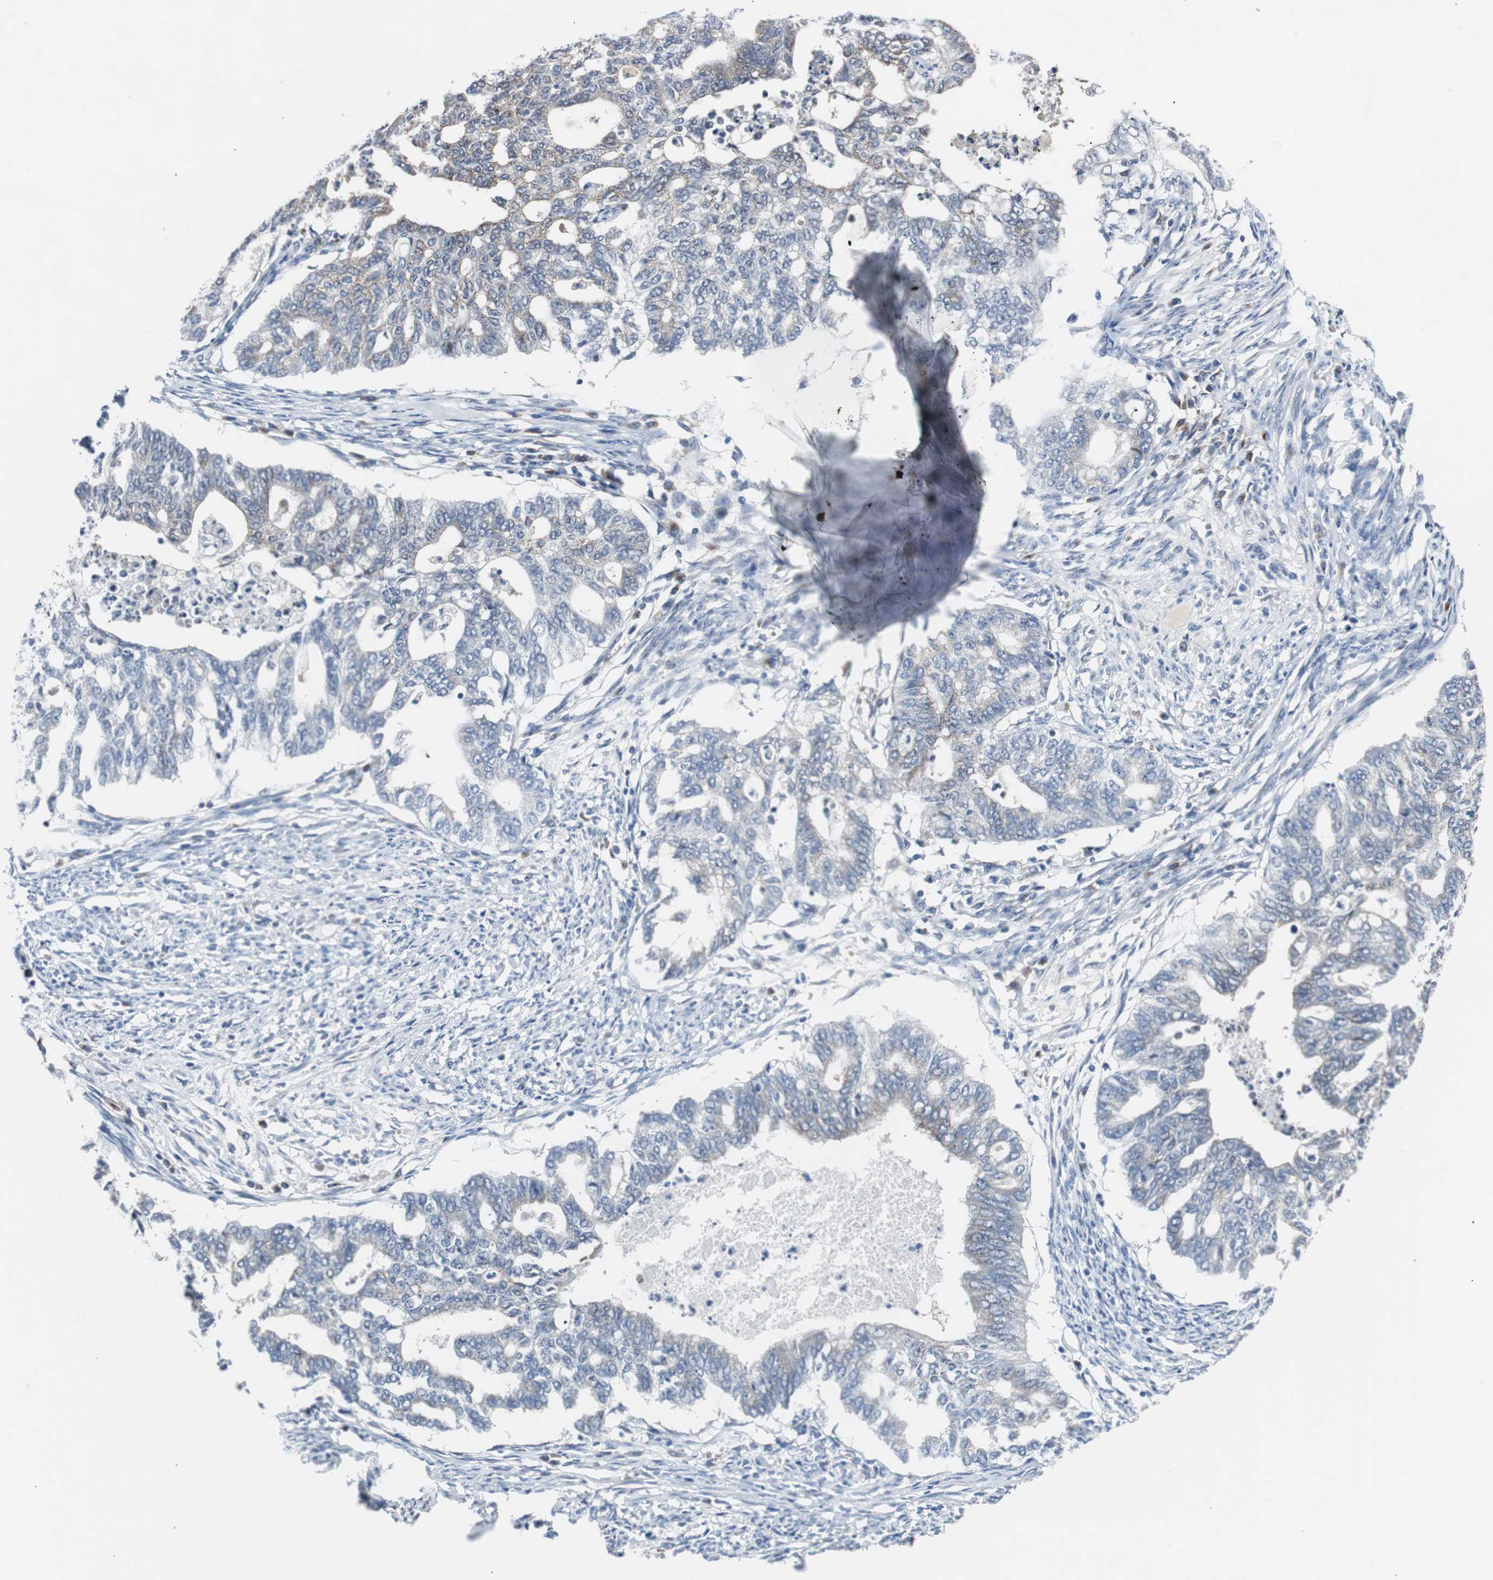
{"staining": {"intensity": "weak", "quantity": "<25%", "location": "cytoplasmic/membranous"}, "tissue": "endometrial cancer", "cell_type": "Tumor cells", "image_type": "cancer", "snomed": [{"axis": "morphology", "description": "Adenocarcinoma, NOS"}, {"axis": "topography", "description": "Endometrium"}], "caption": "This is an immunohistochemistry (IHC) image of human endometrial adenocarcinoma. There is no staining in tumor cells.", "gene": "SOX30", "patient": {"sex": "female", "age": 79}}